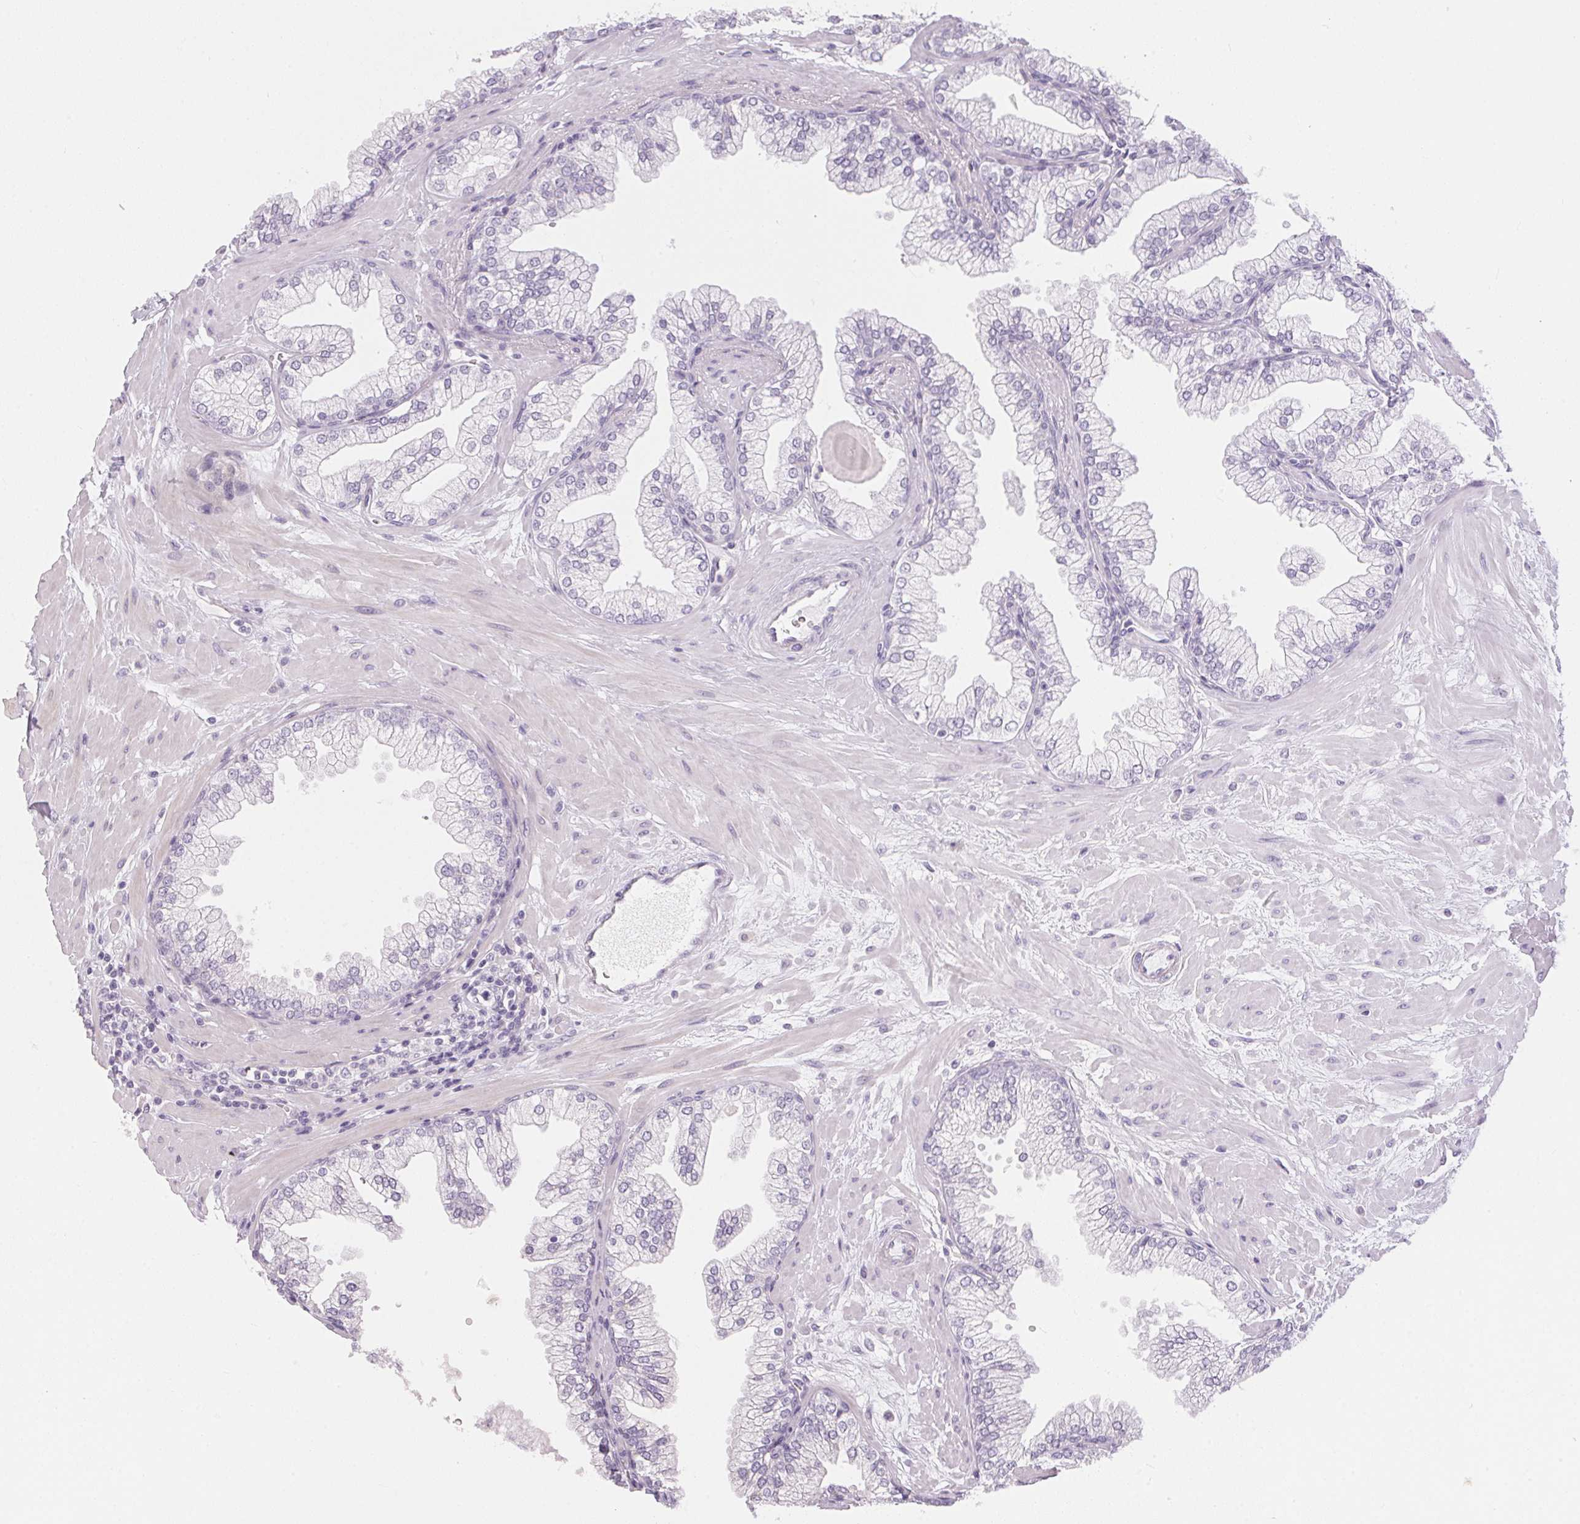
{"staining": {"intensity": "negative", "quantity": "none", "location": "none"}, "tissue": "prostate", "cell_type": "Glandular cells", "image_type": "normal", "snomed": [{"axis": "morphology", "description": "Normal tissue, NOS"}, {"axis": "topography", "description": "Prostate"}, {"axis": "topography", "description": "Peripheral nerve tissue"}], "caption": "An IHC image of normal prostate is shown. There is no staining in glandular cells of prostate.", "gene": "GDAP1L1", "patient": {"sex": "male", "age": 61}}